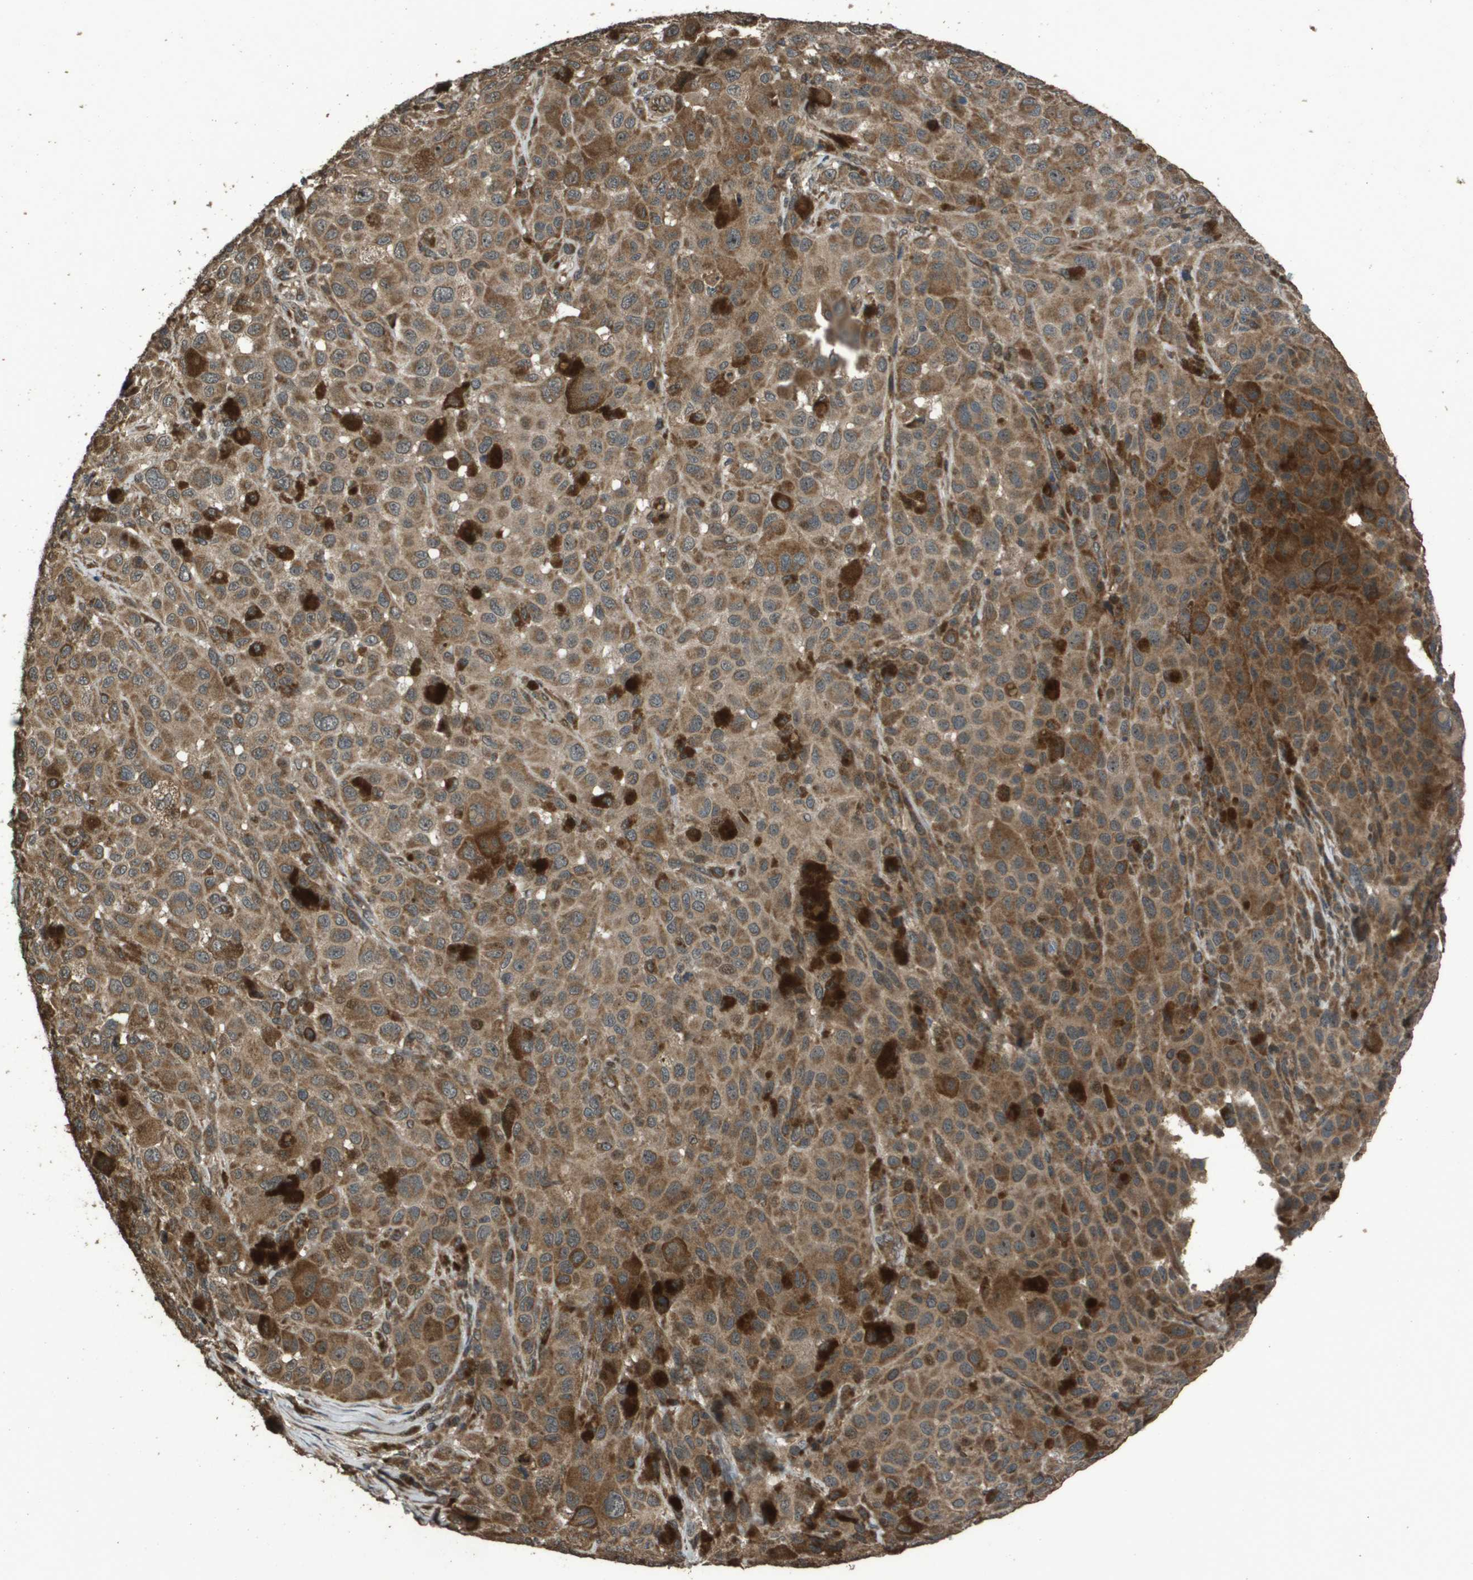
{"staining": {"intensity": "moderate", "quantity": ">75%", "location": "cytoplasmic/membranous"}, "tissue": "melanoma", "cell_type": "Tumor cells", "image_type": "cancer", "snomed": [{"axis": "morphology", "description": "Malignant melanoma, NOS"}, {"axis": "topography", "description": "Skin"}], "caption": "Melanoma stained with a brown dye displays moderate cytoplasmic/membranous positive staining in about >75% of tumor cells.", "gene": "FIG4", "patient": {"sex": "male", "age": 96}}